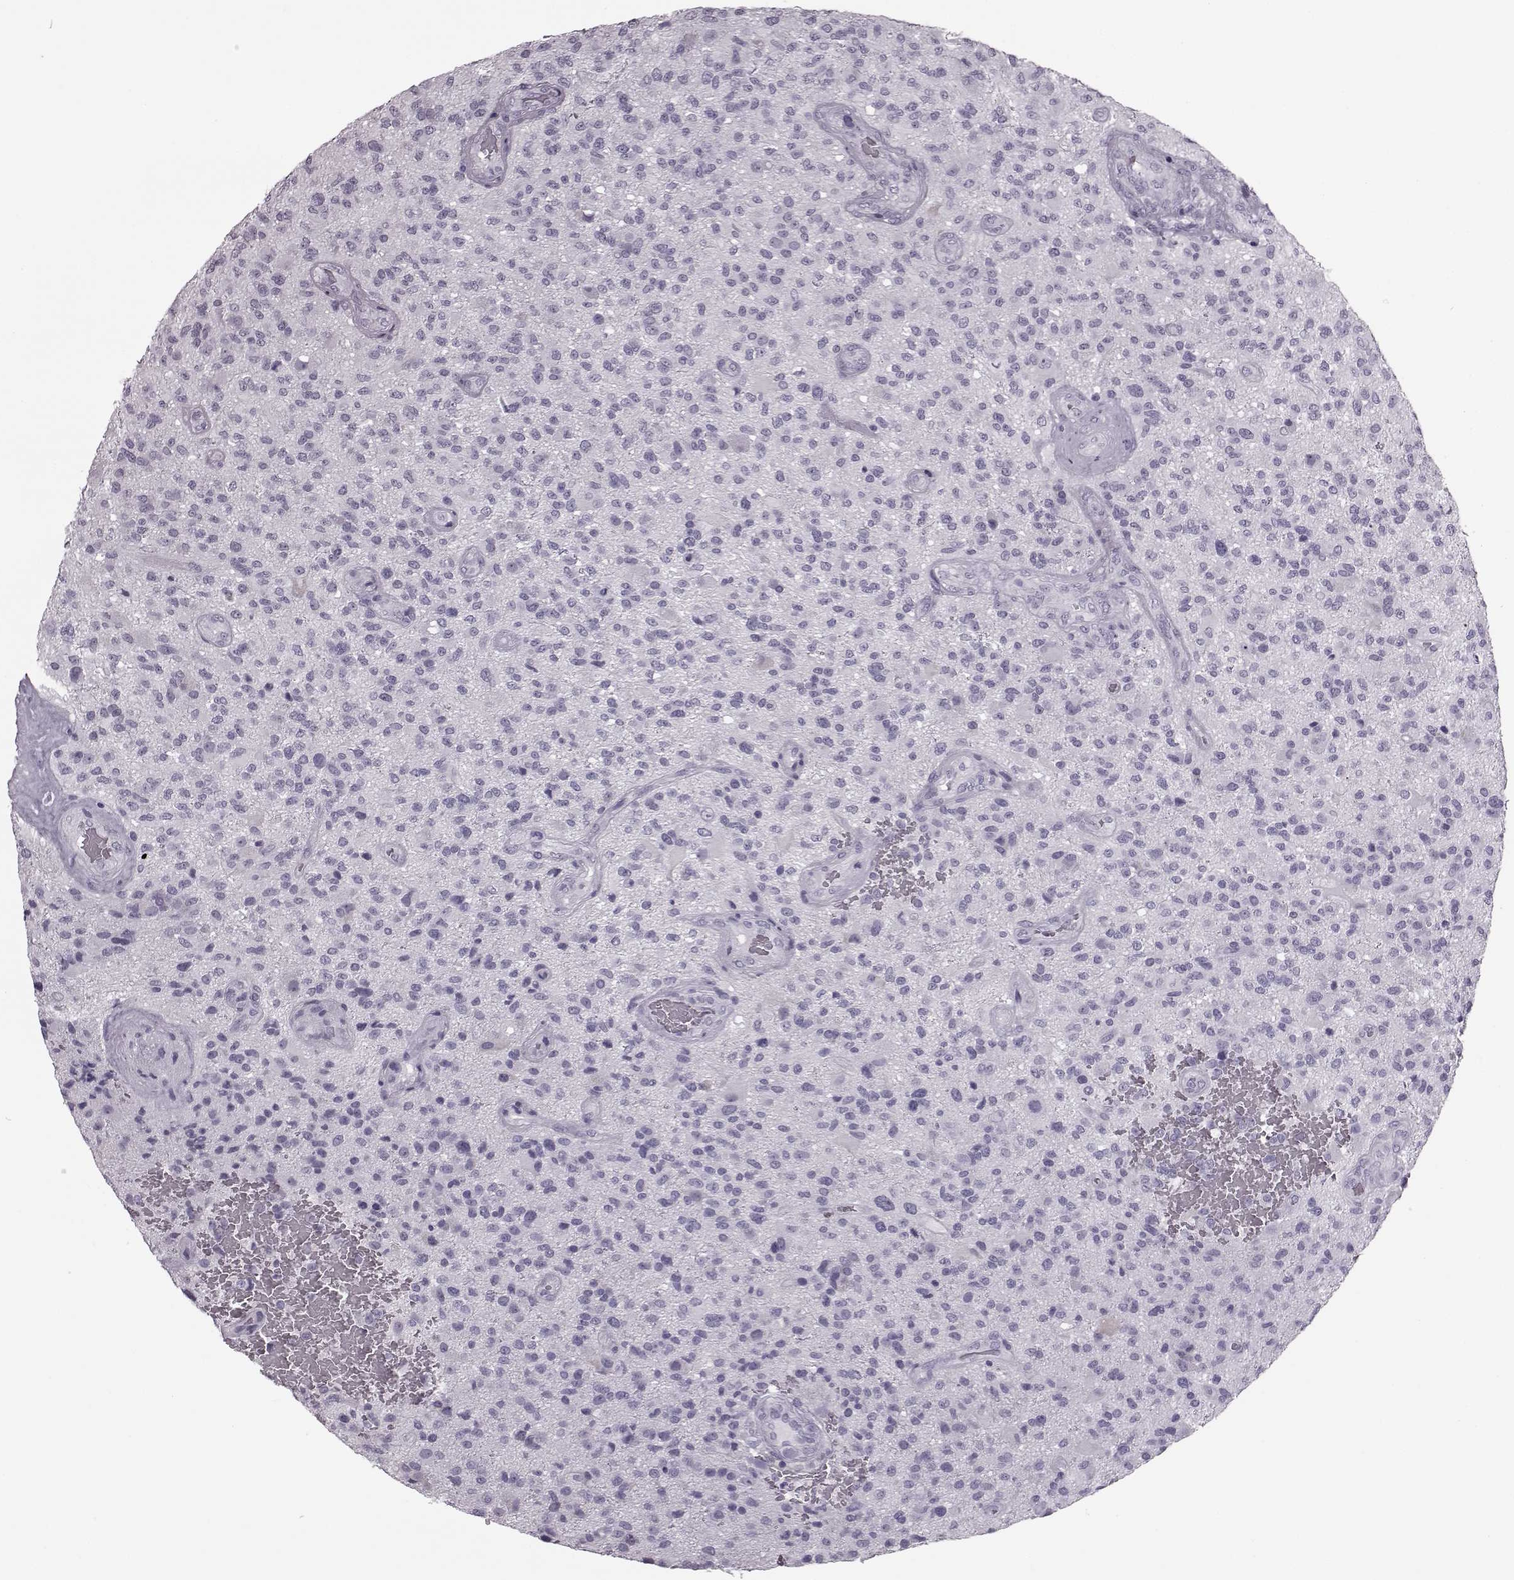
{"staining": {"intensity": "negative", "quantity": "none", "location": "none"}, "tissue": "glioma", "cell_type": "Tumor cells", "image_type": "cancer", "snomed": [{"axis": "morphology", "description": "Glioma, malignant, High grade"}, {"axis": "topography", "description": "Brain"}], "caption": "Immunohistochemistry image of human malignant glioma (high-grade) stained for a protein (brown), which demonstrates no staining in tumor cells.", "gene": "JSRP1", "patient": {"sex": "male", "age": 47}}